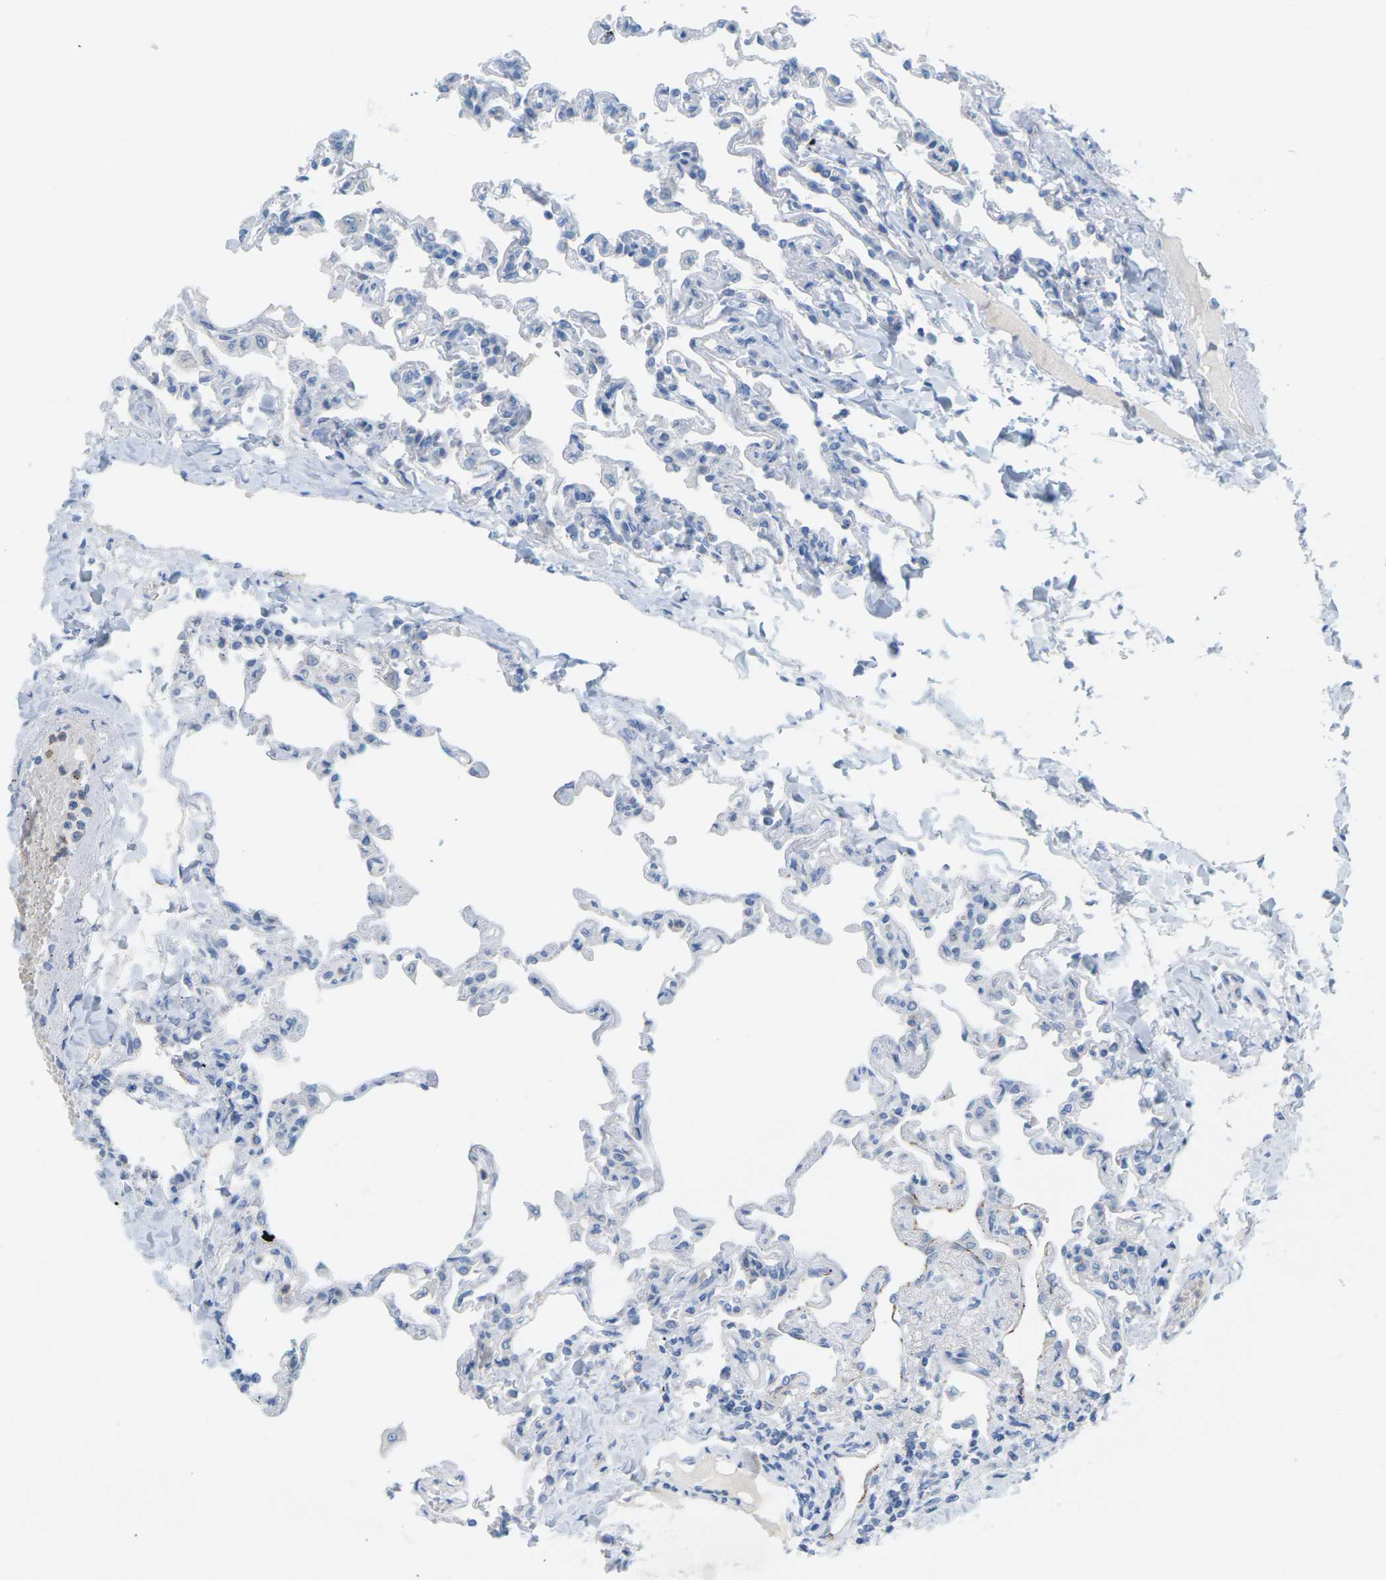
{"staining": {"intensity": "negative", "quantity": "none", "location": "none"}, "tissue": "lung", "cell_type": "Alveolar cells", "image_type": "normal", "snomed": [{"axis": "morphology", "description": "Normal tissue, NOS"}, {"axis": "topography", "description": "Lung"}], "caption": "Immunohistochemistry histopathology image of unremarkable lung stained for a protein (brown), which shows no staining in alveolar cells.", "gene": "CLDN3", "patient": {"sex": "male", "age": 21}}